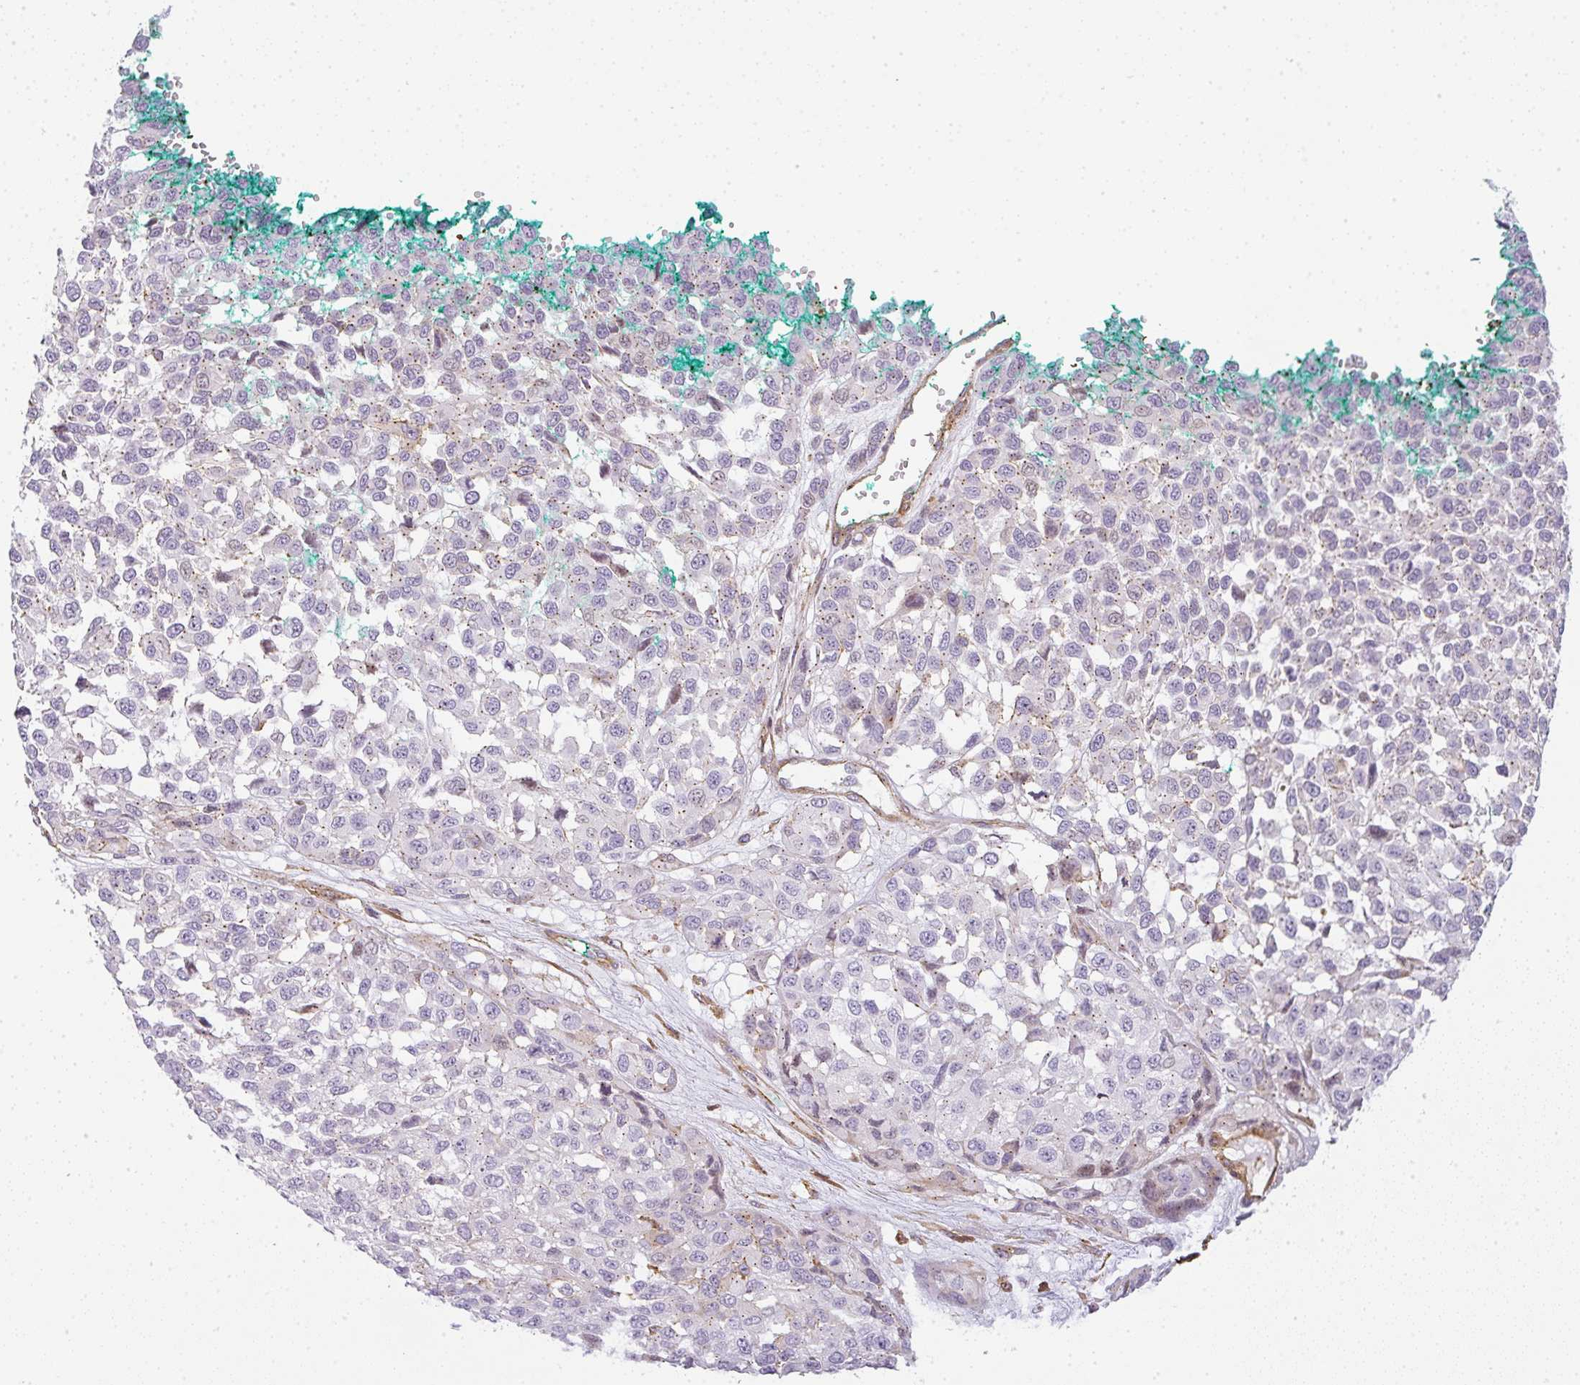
{"staining": {"intensity": "weak", "quantity": "<25%", "location": "cytoplasmic/membranous"}, "tissue": "melanoma", "cell_type": "Tumor cells", "image_type": "cancer", "snomed": [{"axis": "morphology", "description": "Malignant melanoma, NOS"}, {"axis": "topography", "description": "Skin"}], "caption": "Immunohistochemistry (IHC) of human melanoma exhibits no staining in tumor cells.", "gene": "SULF1", "patient": {"sex": "male", "age": 62}}